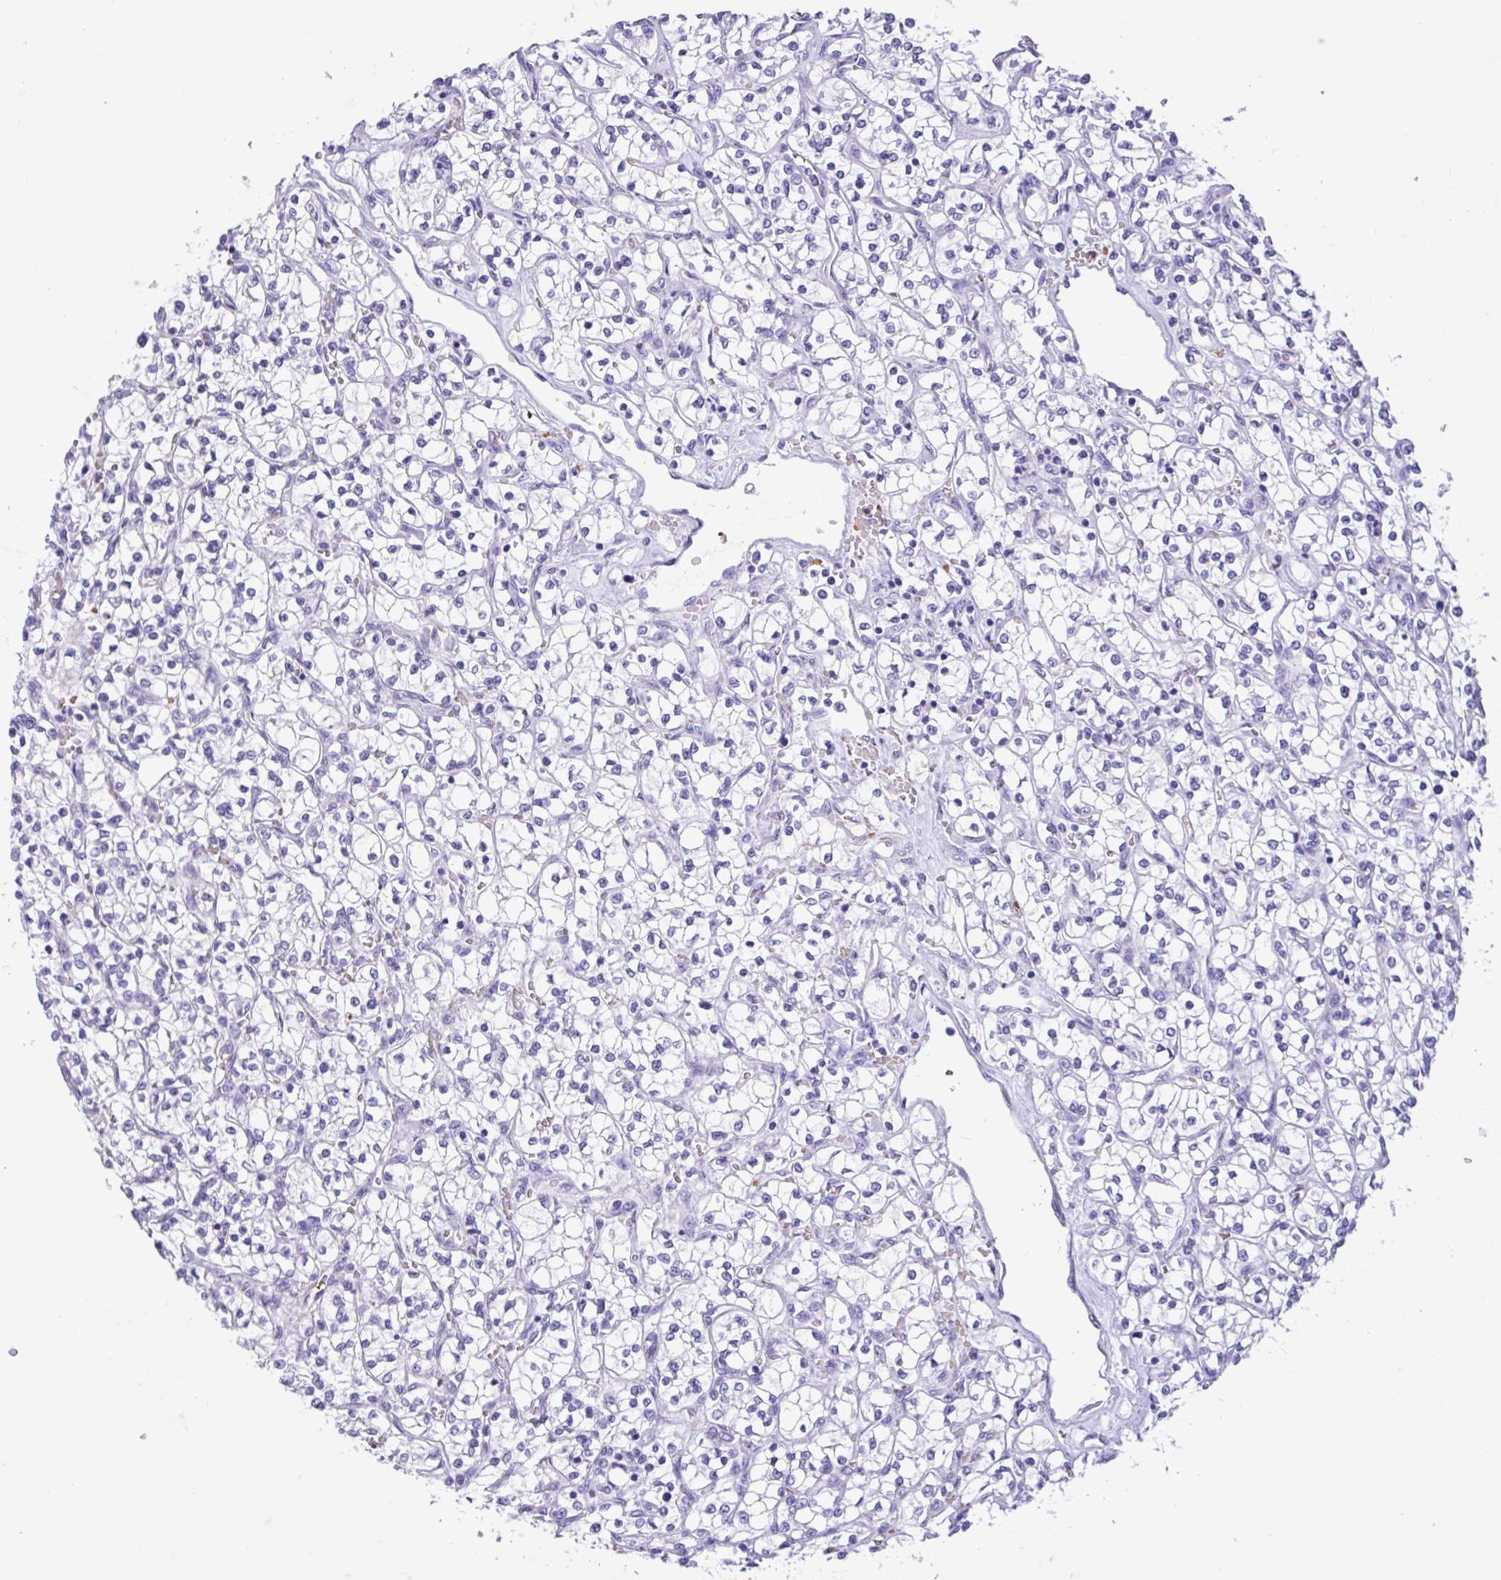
{"staining": {"intensity": "negative", "quantity": "none", "location": "none"}, "tissue": "renal cancer", "cell_type": "Tumor cells", "image_type": "cancer", "snomed": [{"axis": "morphology", "description": "Adenocarcinoma, NOS"}, {"axis": "topography", "description": "Kidney"}], "caption": "Immunohistochemistry (IHC) of adenocarcinoma (renal) shows no positivity in tumor cells. Brightfield microscopy of immunohistochemistry stained with DAB (3,3'-diaminobenzidine) (brown) and hematoxylin (blue), captured at high magnification.", "gene": "TMEM79", "patient": {"sex": "female", "age": 64}}